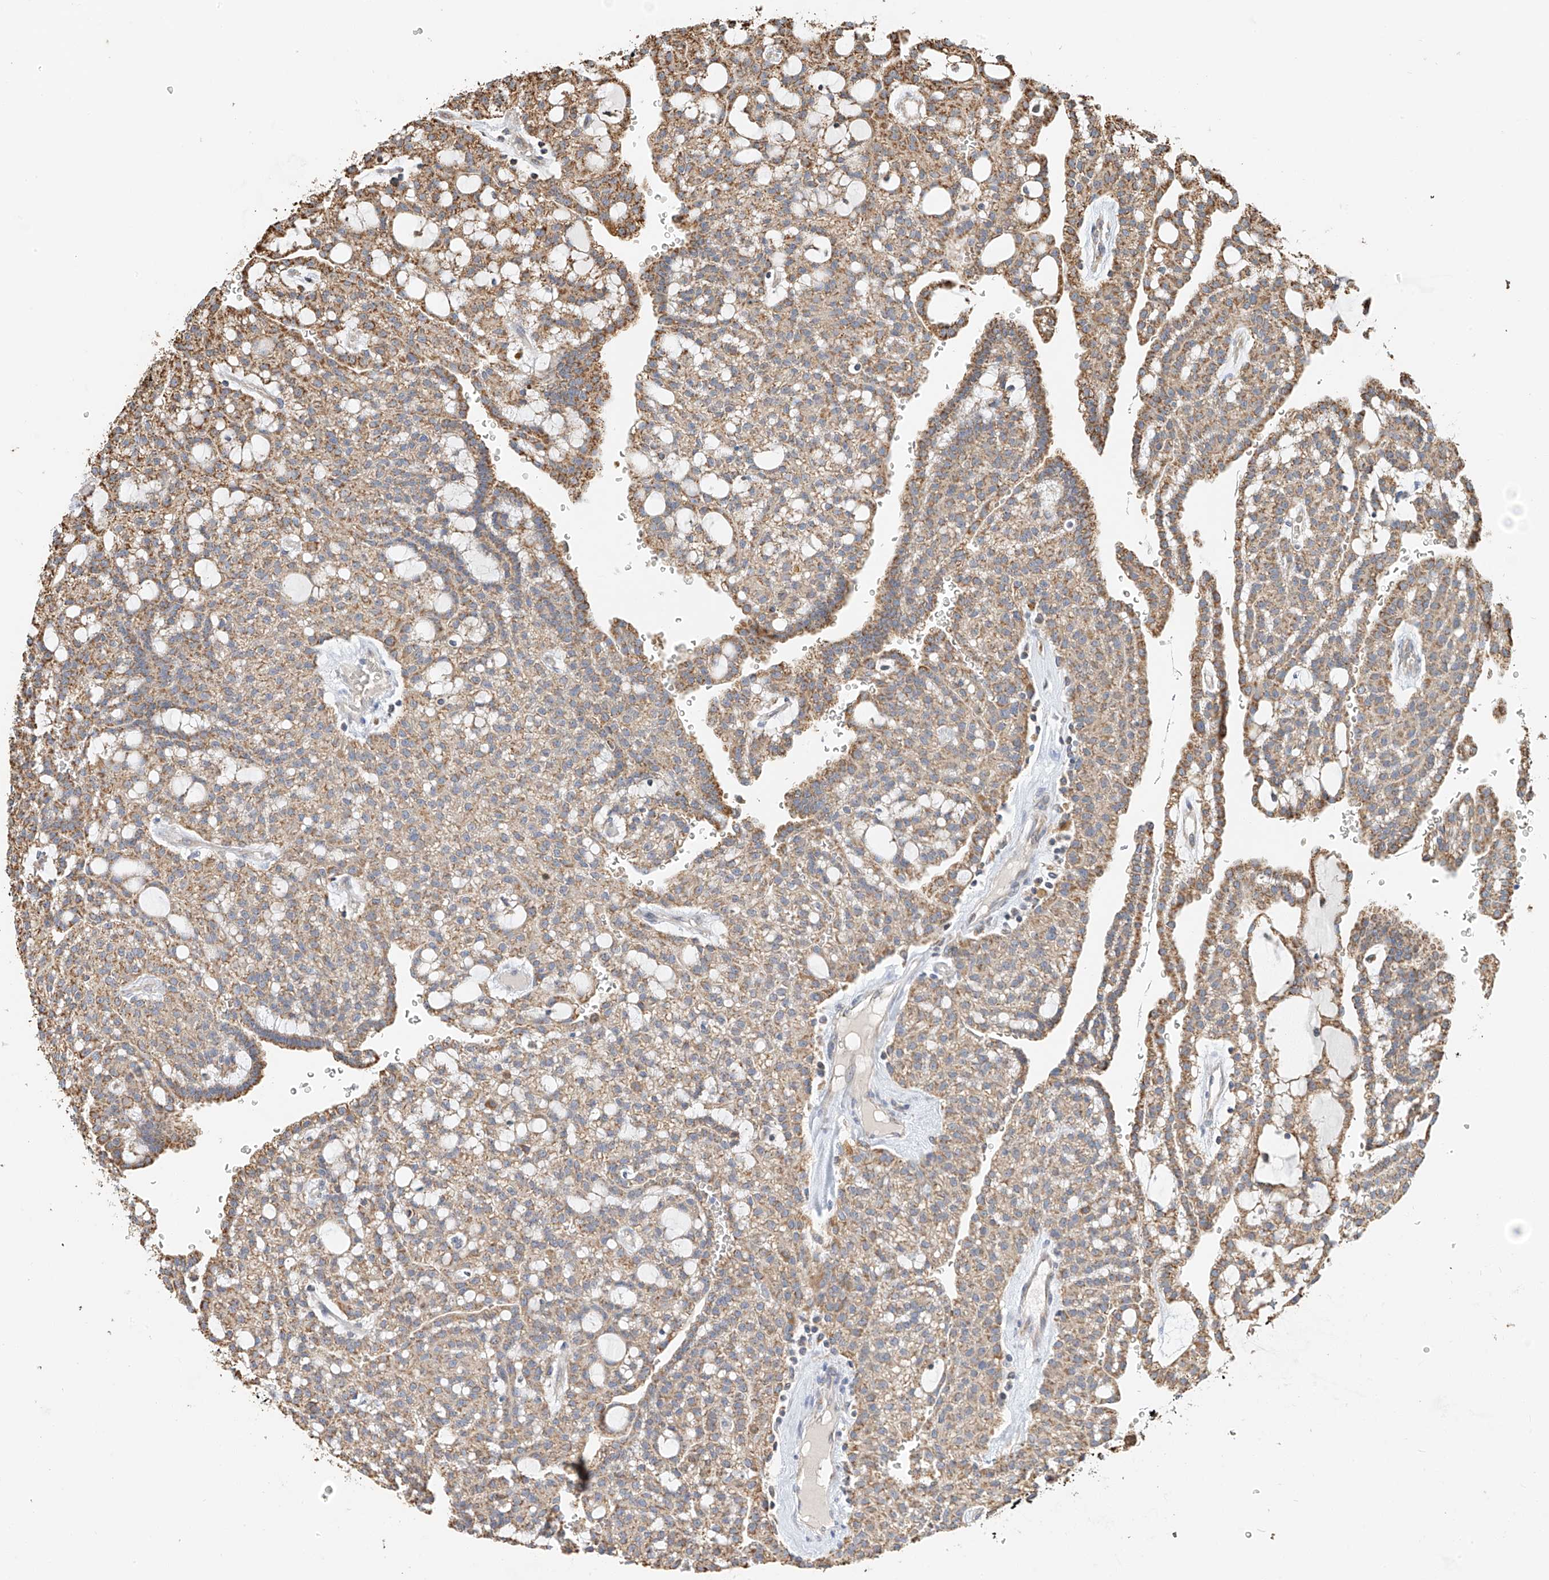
{"staining": {"intensity": "moderate", "quantity": ">75%", "location": "cytoplasmic/membranous"}, "tissue": "renal cancer", "cell_type": "Tumor cells", "image_type": "cancer", "snomed": [{"axis": "morphology", "description": "Adenocarcinoma, NOS"}, {"axis": "topography", "description": "Kidney"}], "caption": "Protein expression analysis of human renal cancer (adenocarcinoma) reveals moderate cytoplasmic/membranous staining in about >75% of tumor cells.", "gene": "YIPF7", "patient": {"sex": "male", "age": 63}}